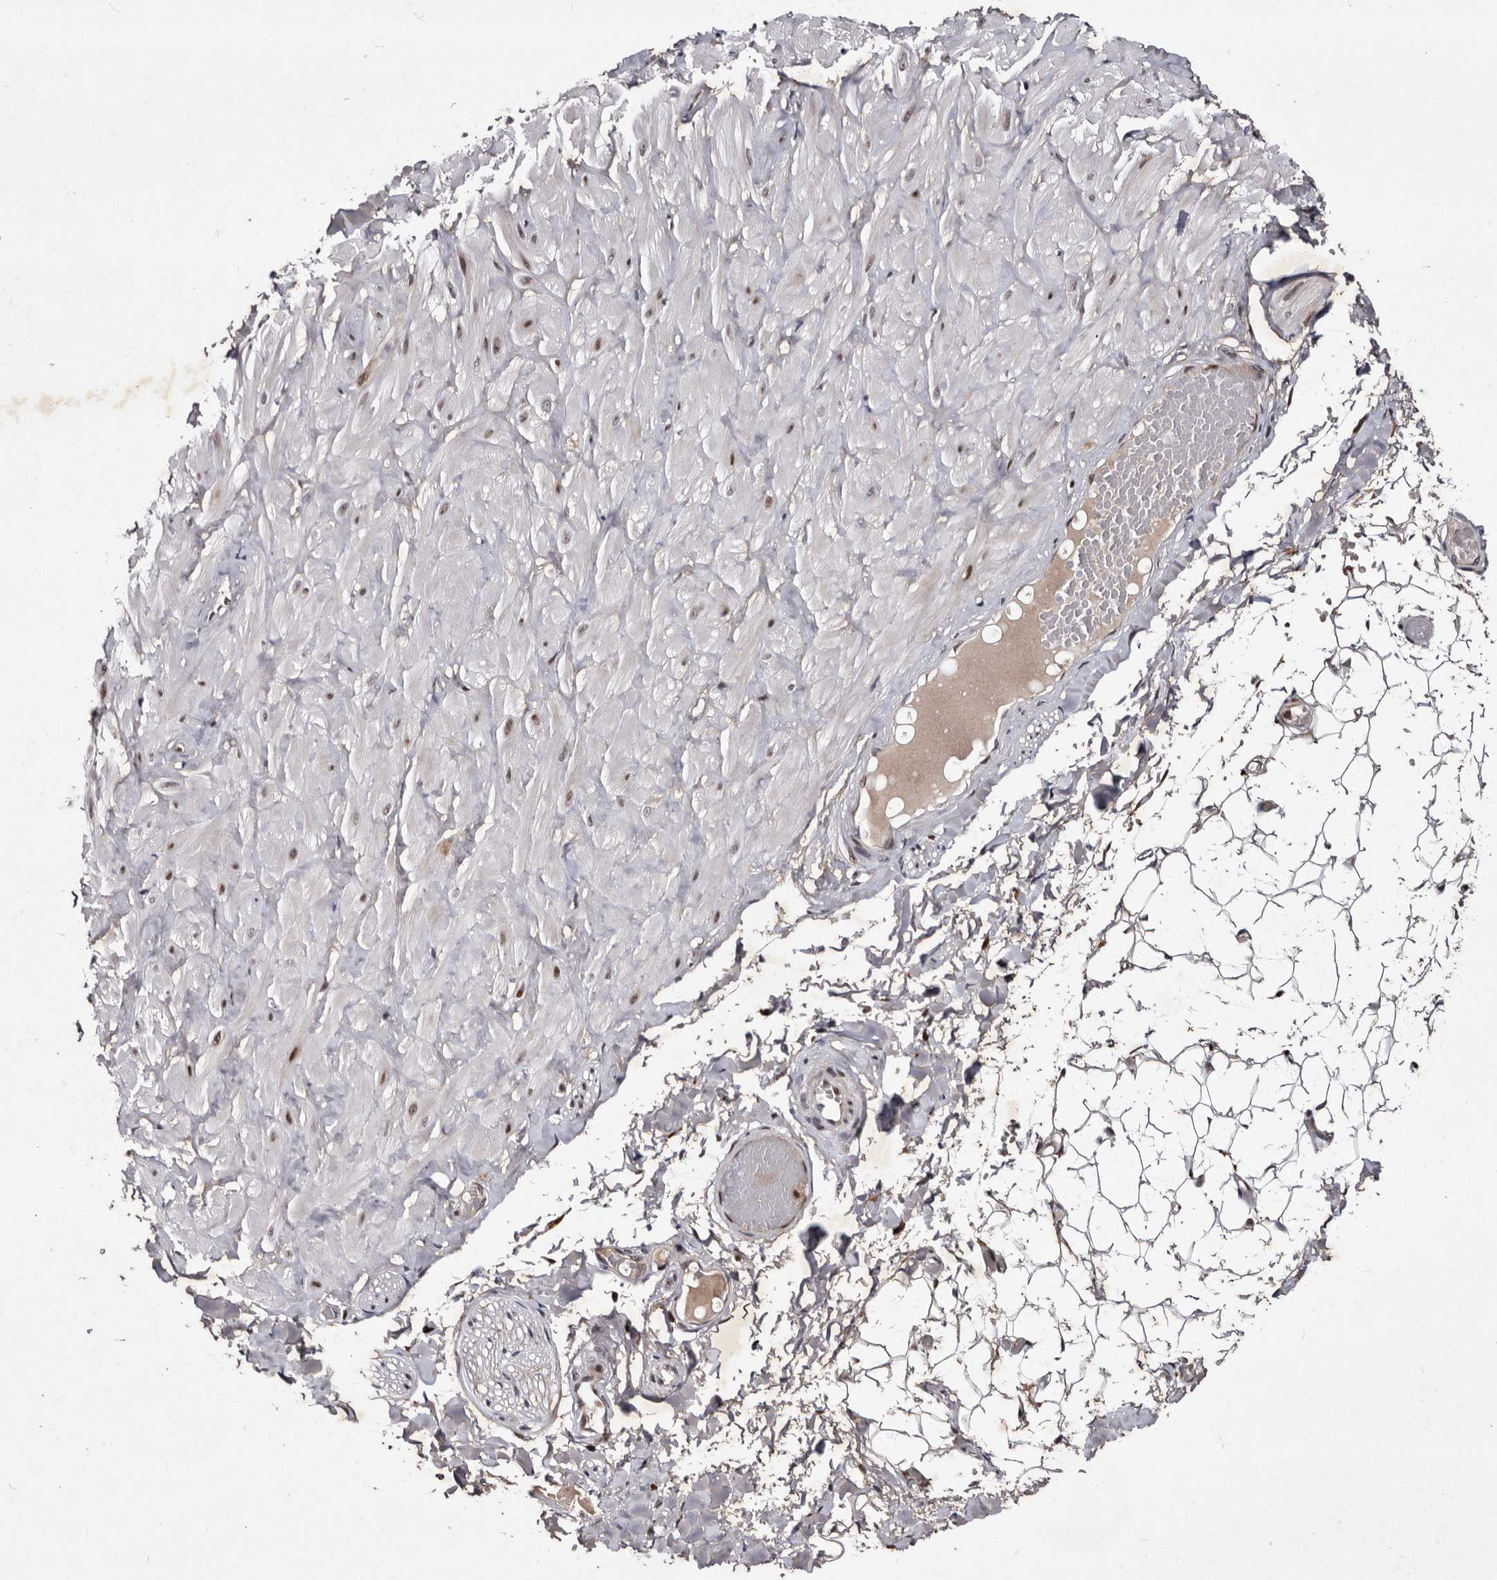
{"staining": {"intensity": "weak", "quantity": "25%-75%", "location": "cytoplasmic/membranous,nuclear"}, "tissue": "adipose tissue", "cell_type": "Adipocytes", "image_type": "normal", "snomed": [{"axis": "morphology", "description": "Normal tissue, NOS"}, {"axis": "topography", "description": "Adipose tissue"}, {"axis": "topography", "description": "Vascular tissue"}, {"axis": "topography", "description": "Peripheral nerve tissue"}], "caption": "Immunohistochemistry (IHC) micrograph of benign human adipose tissue stained for a protein (brown), which displays low levels of weak cytoplasmic/membranous,nuclear expression in approximately 25%-75% of adipocytes.", "gene": "TNKS", "patient": {"sex": "male", "age": 25}}